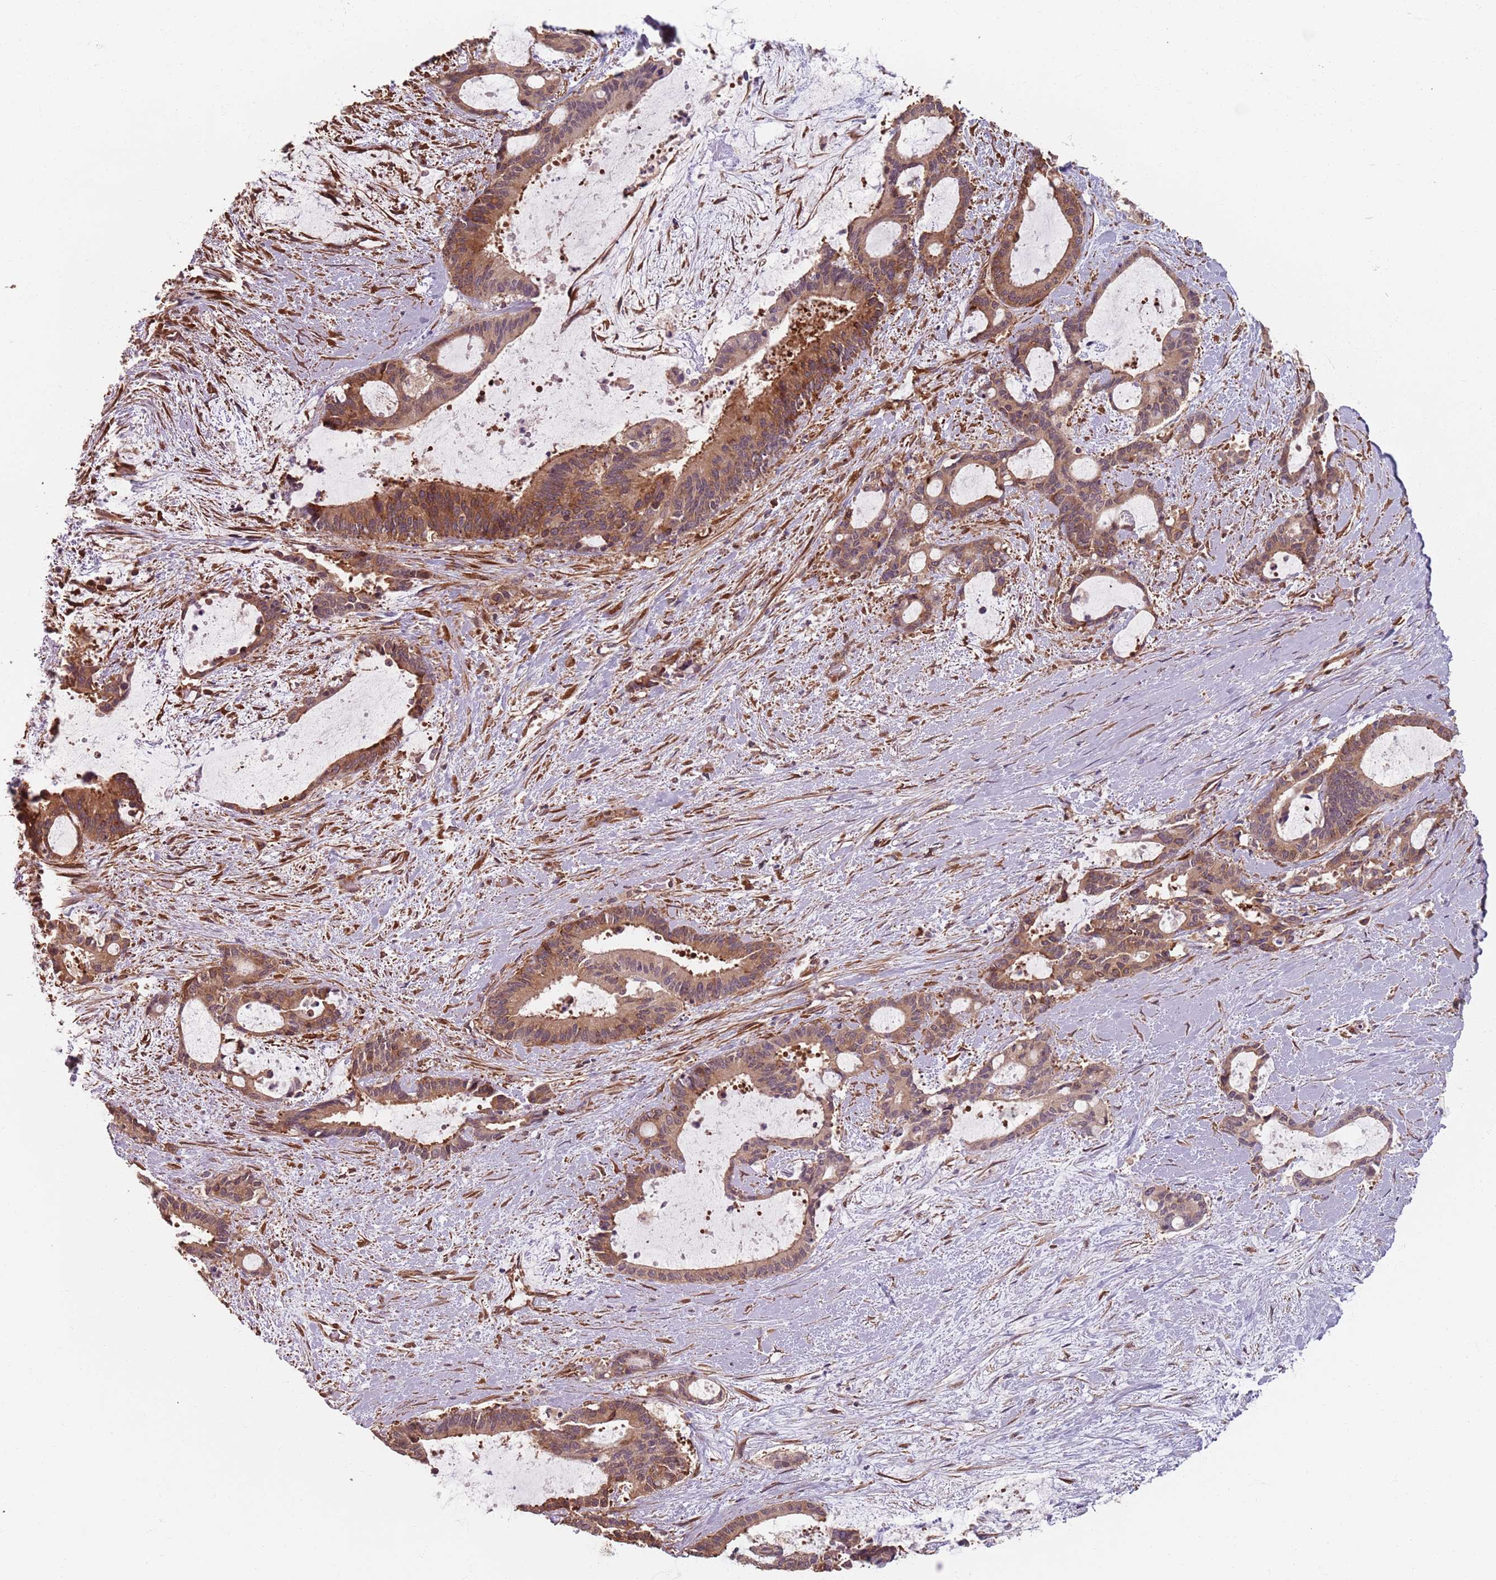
{"staining": {"intensity": "moderate", "quantity": ">75%", "location": "cytoplasmic/membranous"}, "tissue": "liver cancer", "cell_type": "Tumor cells", "image_type": "cancer", "snomed": [{"axis": "morphology", "description": "Normal tissue, NOS"}, {"axis": "morphology", "description": "Cholangiocarcinoma"}, {"axis": "topography", "description": "Liver"}, {"axis": "topography", "description": "Peripheral nerve tissue"}], "caption": "Liver cholangiocarcinoma stained for a protein exhibits moderate cytoplasmic/membranous positivity in tumor cells. (DAB = brown stain, brightfield microscopy at high magnification).", "gene": "NOTCH3", "patient": {"sex": "female", "age": 73}}